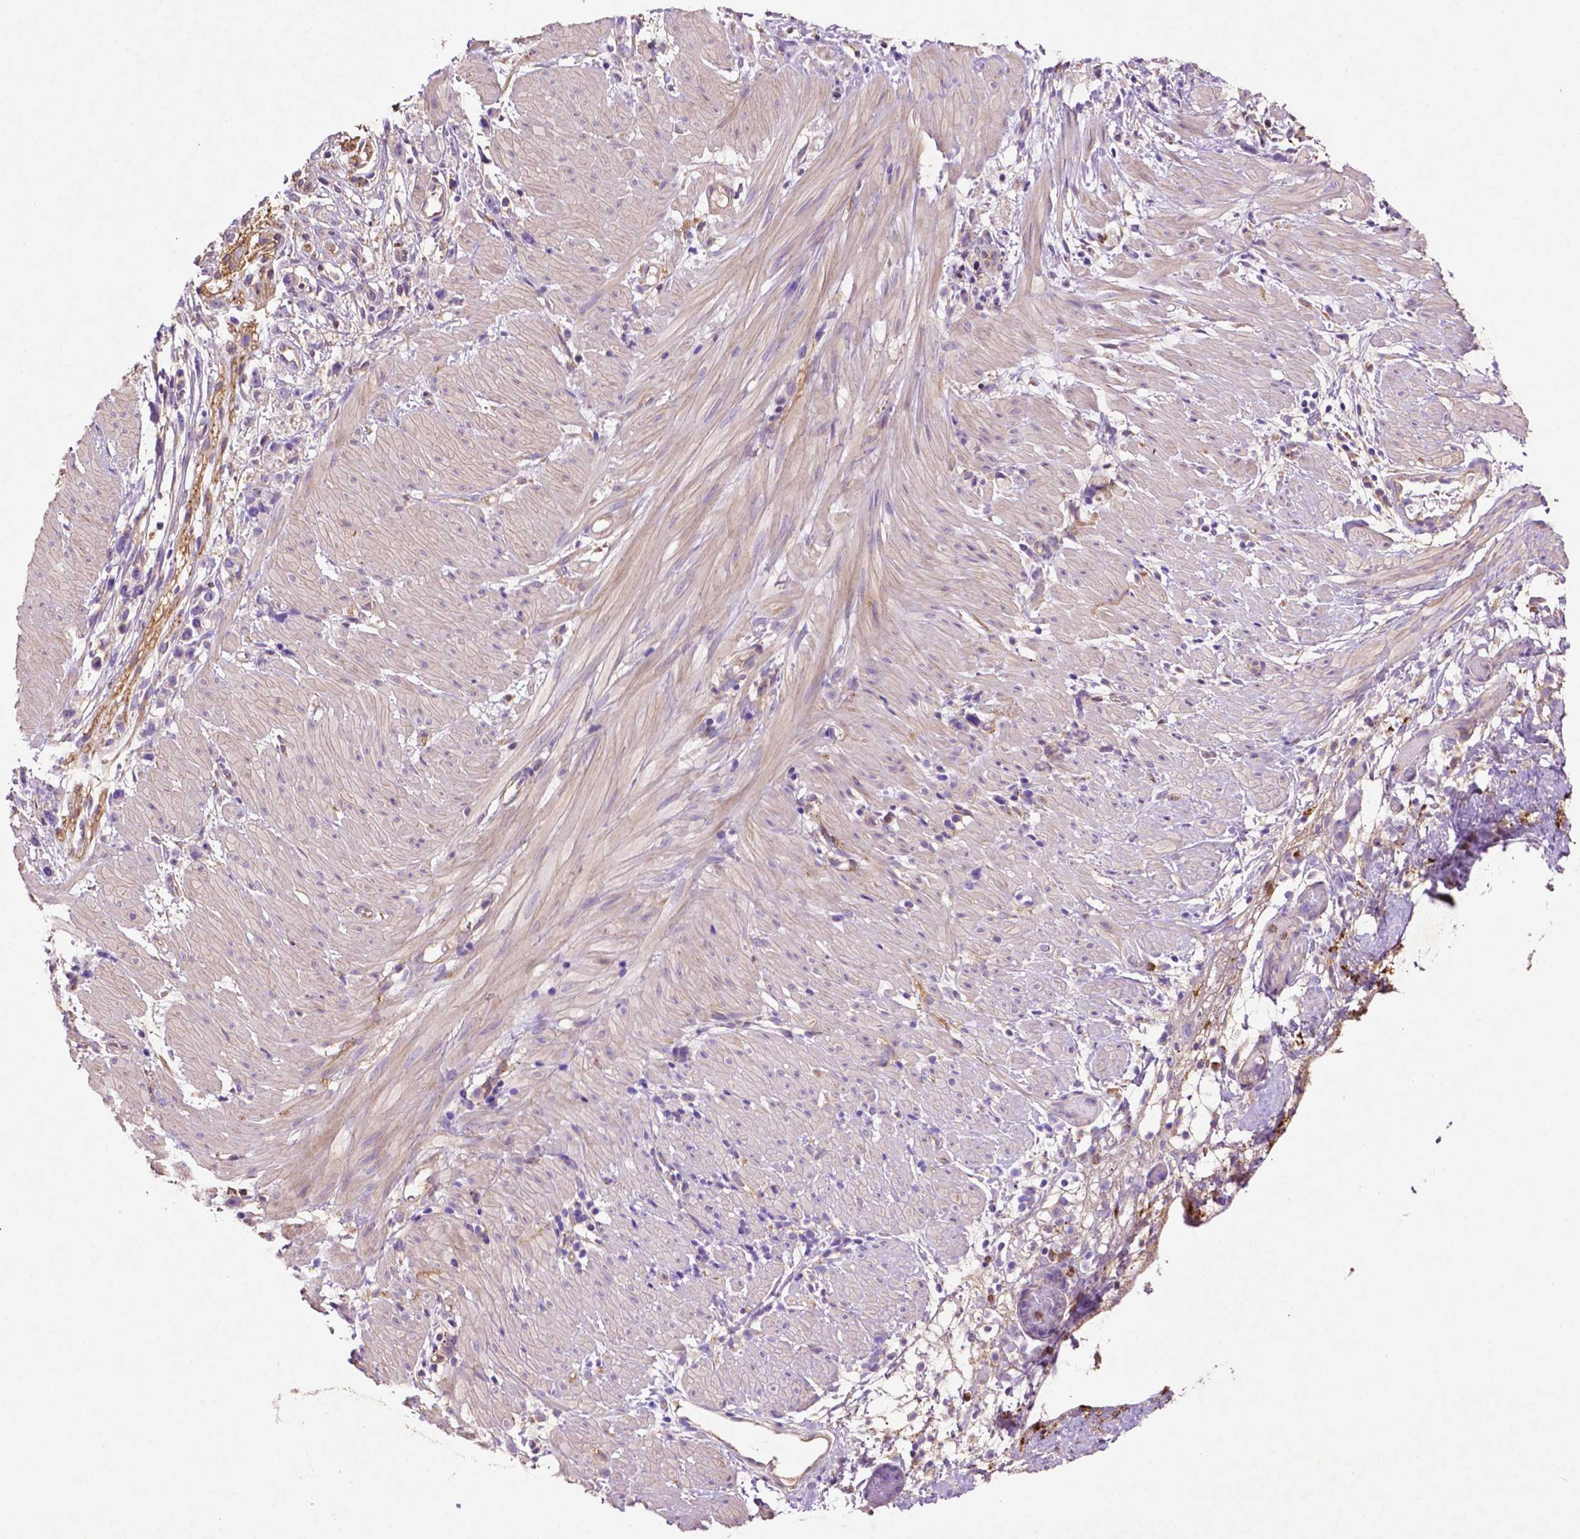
{"staining": {"intensity": "negative", "quantity": "none", "location": "none"}, "tissue": "stomach cancer", "cell_type": "Tumor cells", "image_type": "cancer", "snomed": [{"axis": "morphology", "description": "Adenocarcinoma, NOS"}, {"axis": "topography", "description": "Stomach"}], "caption": "Immunohistochemistry (IHC) histopathology image of neoplastic tissue: adenocarcinoma (stomach) stained with DAB exhibits no significant protein staining in tumor cells.", "gene": "GDPD5", "patient": {"sex": "female", "age": 59}}